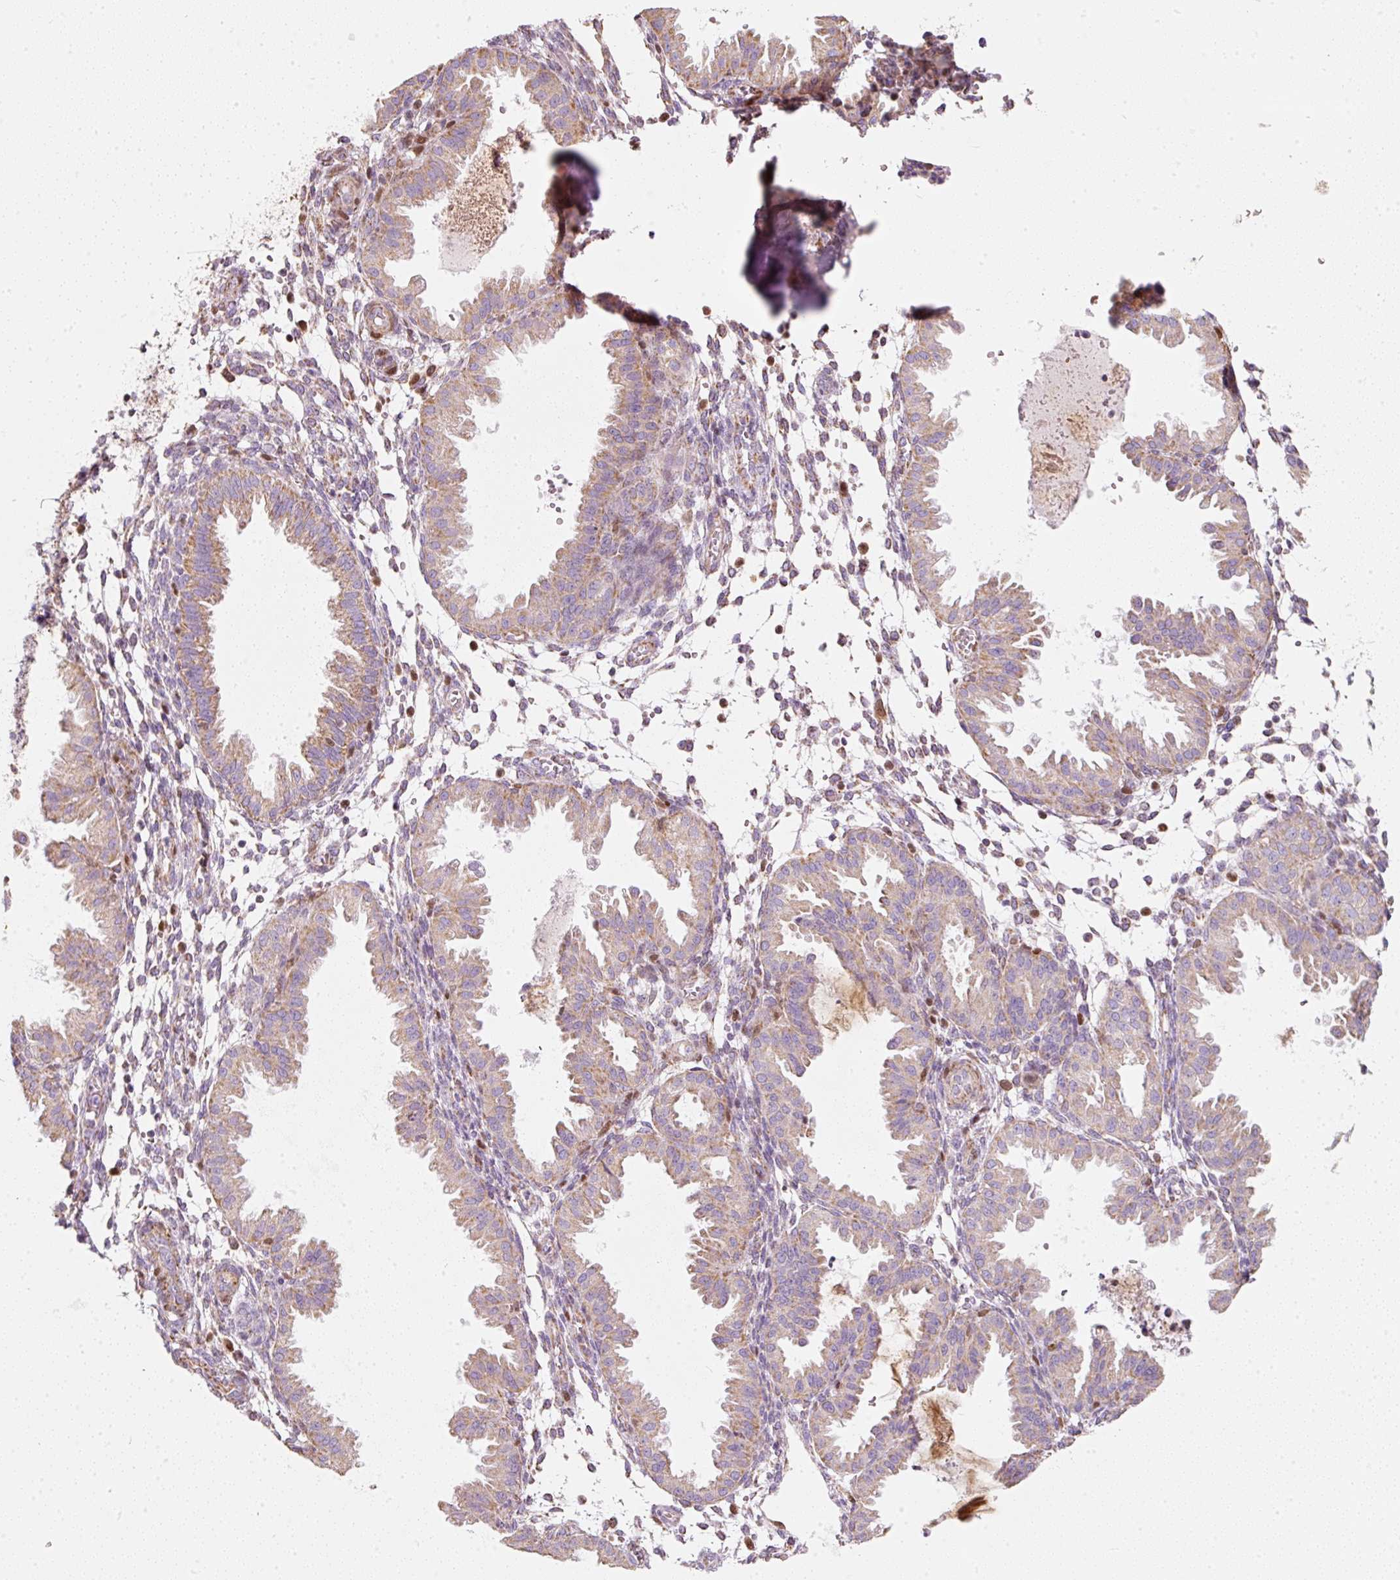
{"staining": {"intensity": "moderate", "quantity": "<25%", "location": "cytoplasmic/membranous,nuclear"}, "tissue": "endometrium", "cell_type": "Cells in endometrial stroma", "image_type": "normal", "snomed": [{"axis": "morphology", "description": "Normal tissue, NOS"}, {"axis": "topography", "description": "Endometrium"}], "caption": "Immunohistochemistry image of unremarkable endometrium: human endometrium stained using immunohistochemistry (IHC) demonstrates low levels of moderate protein expression localized specifically in the cytoplasmic/membranous,nuclear of cells in endometrial stroma, appearing as a cytoplasmic/membranous,nuclear brown color.", "gene": "DUT", "patient": {"sex": "female", "age": 33}}